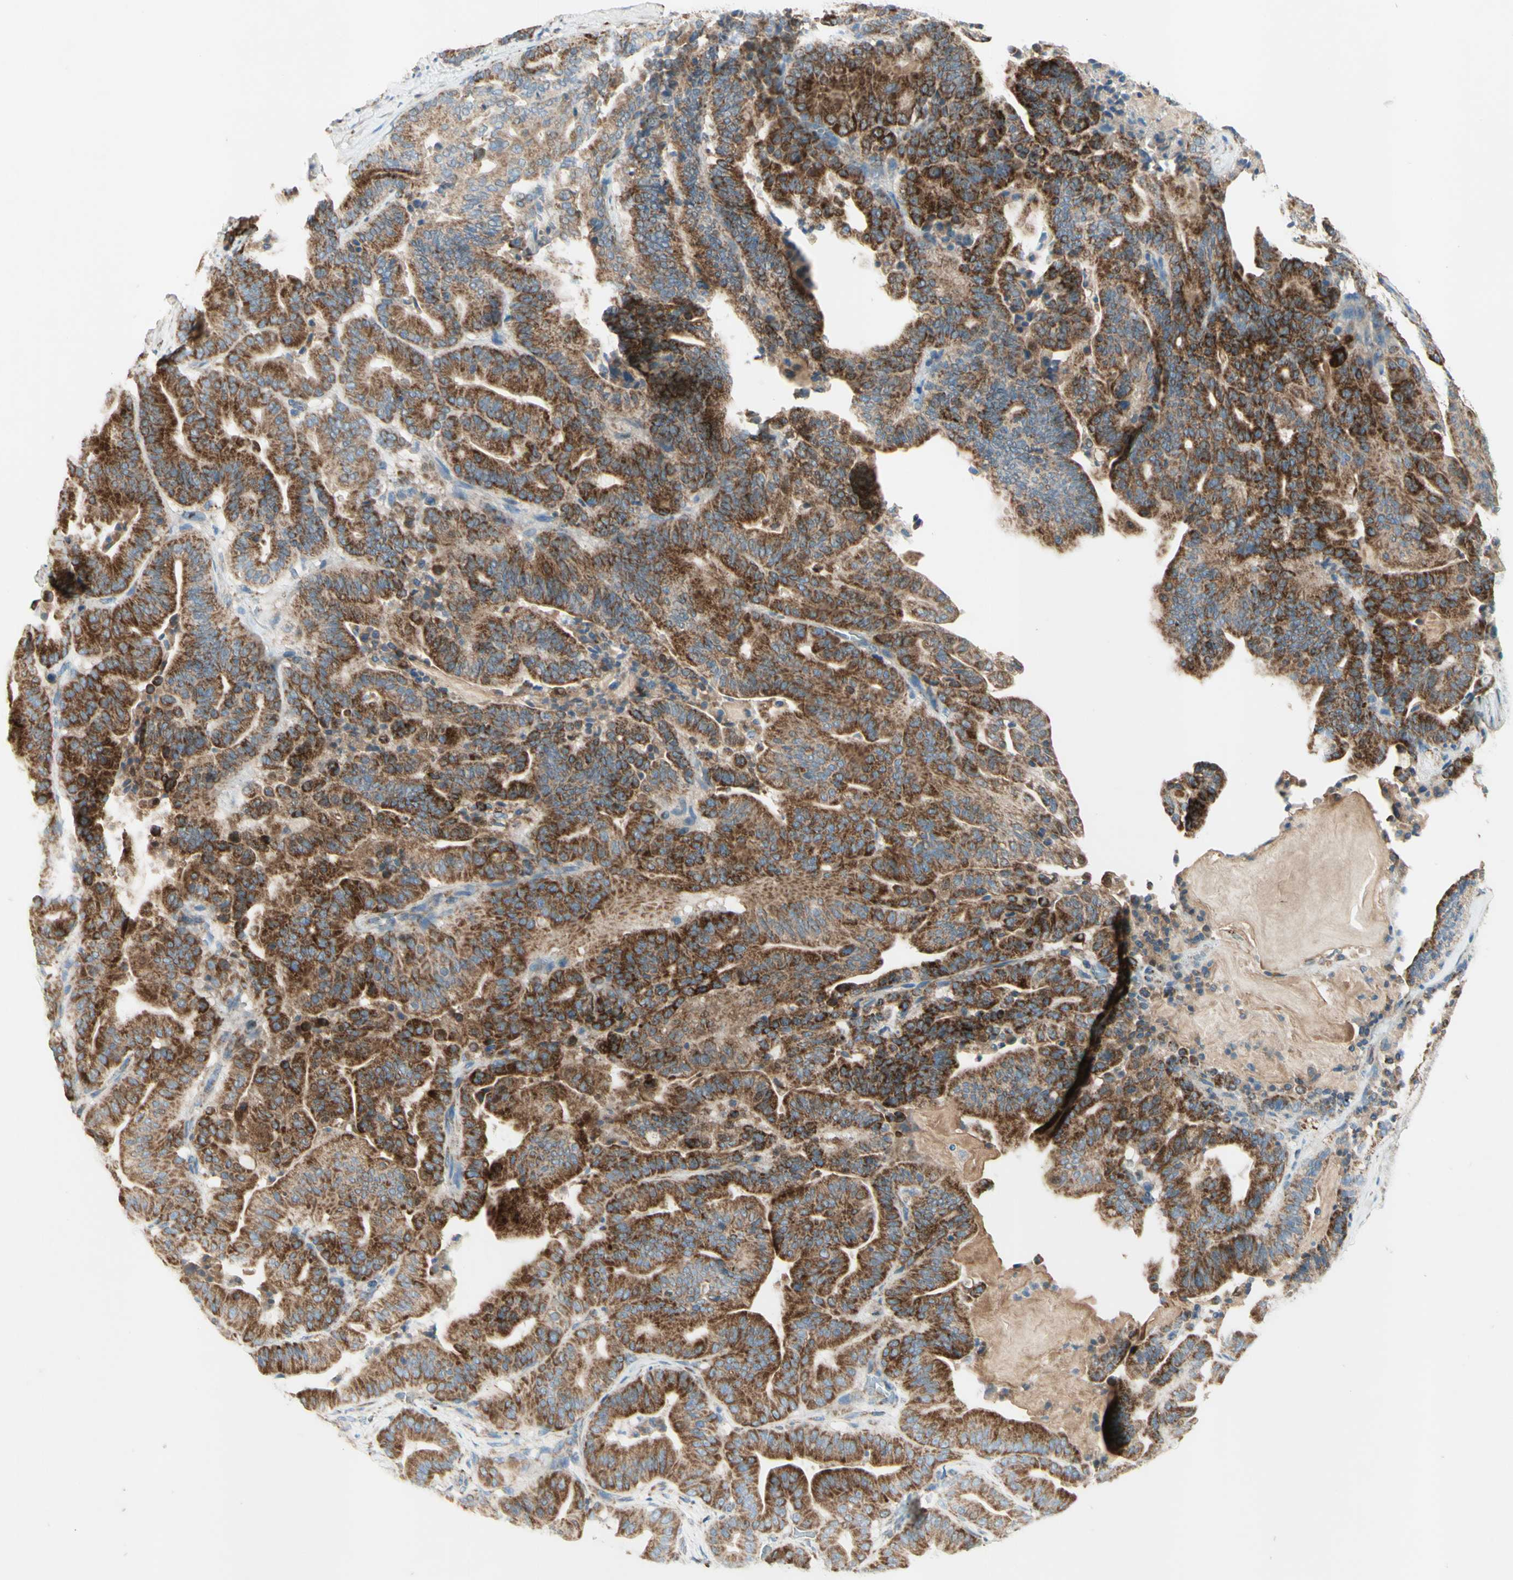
{"staining": {"intensity": "strong", "quantity": ">75%", "location": "cytoplasmic/membranous"}, "tissue": "pancreatic cancer", "cell_type": "Tumor cells", "image_type": "cancer", "snomed": [{"axis": "morphology", "description": "Adenocarcinoma, NOS"}, {"axis": "topography", "description": "Pancreas"}], "caption": "Immunohistochemistry of adenocarcinoma (pancreatic) displays high levels of strong cytoplasmic/membranous staining in approximately >75% of tumor cells.", "gene": "ARMC10", "patient": {"sex": "male", "age": 63}}